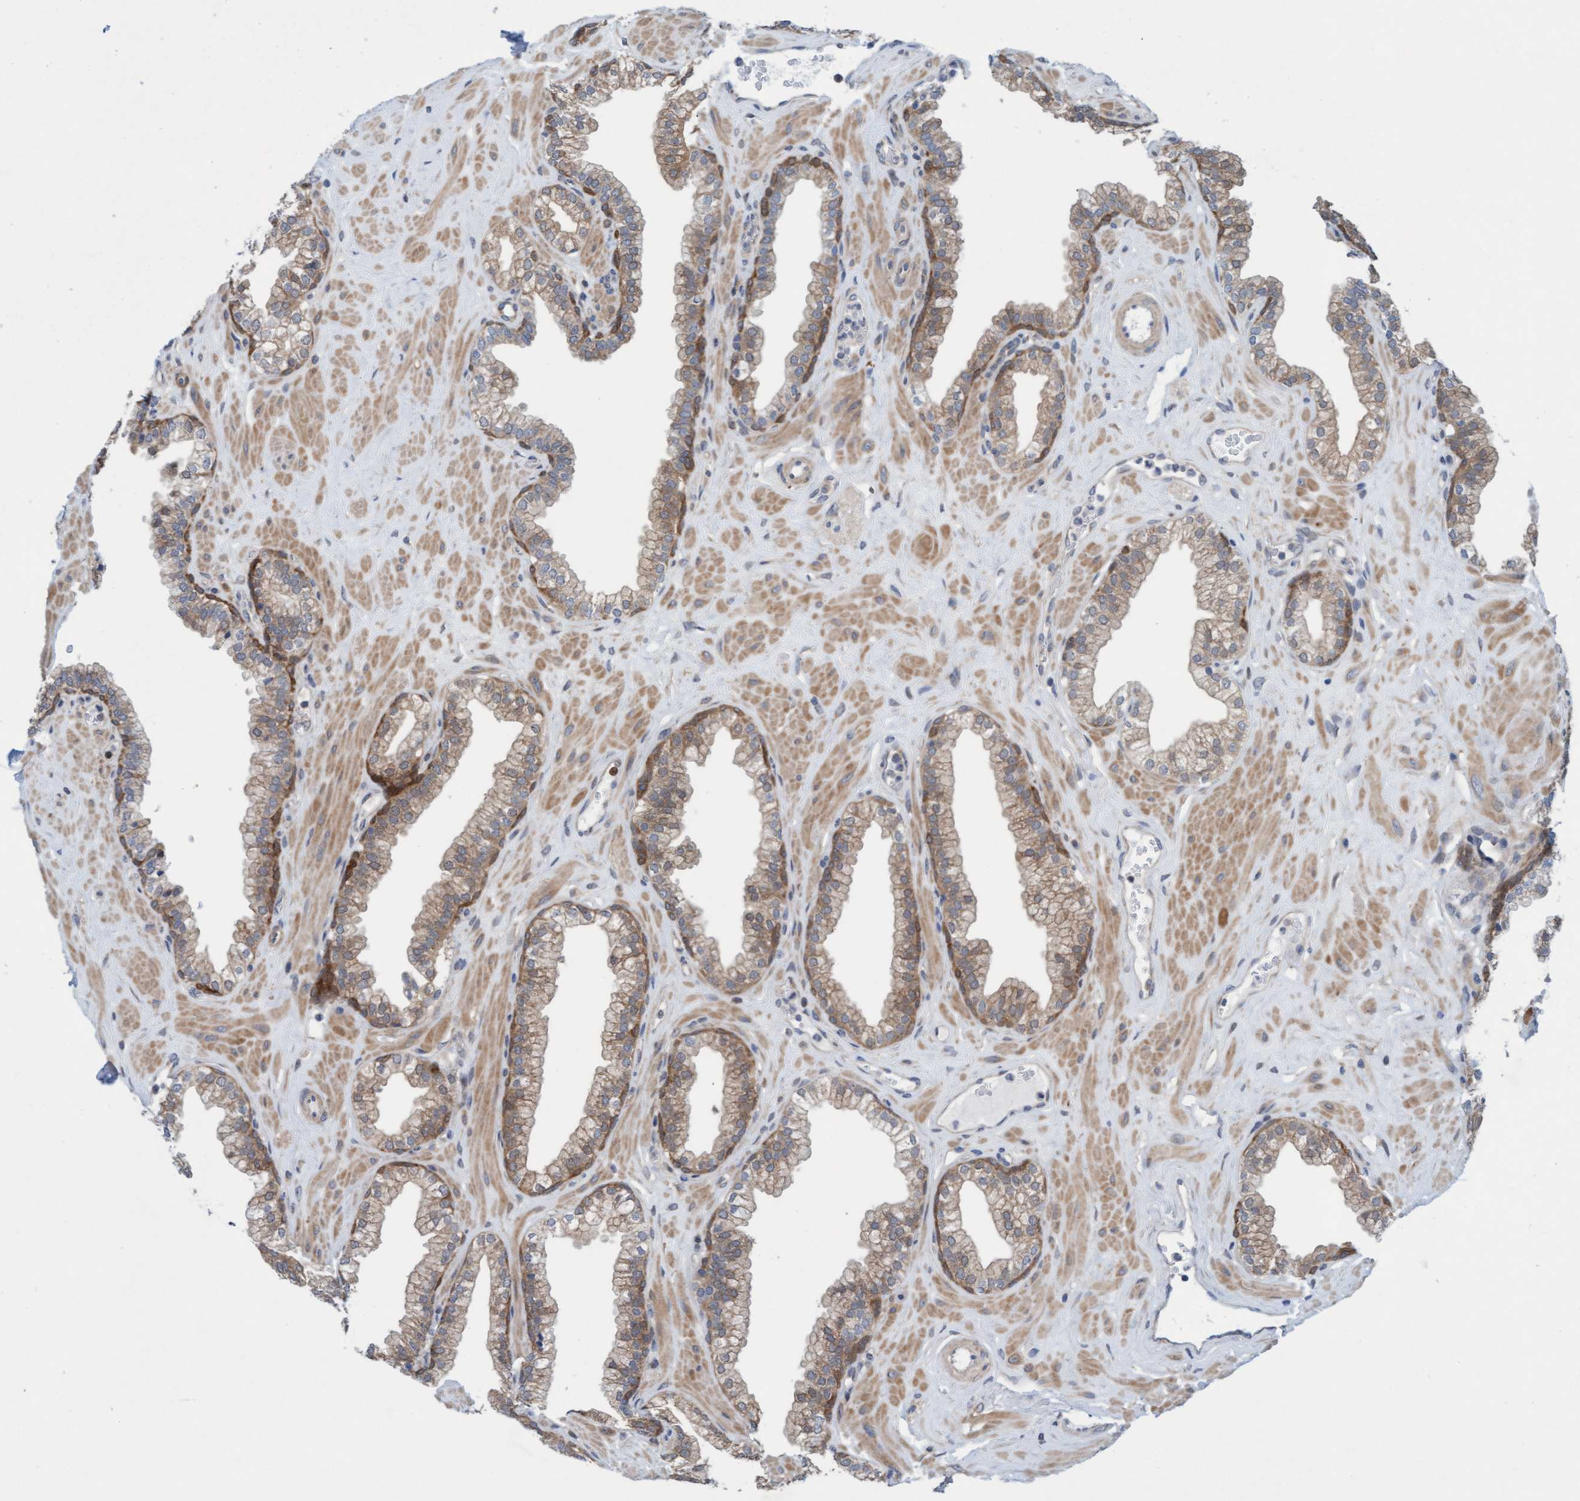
{"staining": {"intensity": "moderate", "quantity": "<25%", "location": "cytoplasmic/membranous"}, "tissue": "prostate", "cell_type": "Glandular cells", "image_type": "normal", "snomed": [{"axis": "morphology", "description": "Normal tissue, NOS"}, {"axis": "morphology", "description": "Urothelial carcinoma, Low grade"}, {"axis": "topography", "description": "Urinary bladder"}, {"axis": "topography", "description": "Prostate"}], "caption": "Moderate cytoplasmic/membranous staining is identified in about <25% of glandular cells in benign prostate.", "gene": "KLHL25", "patient": {"sex": "male", "age": 60}}